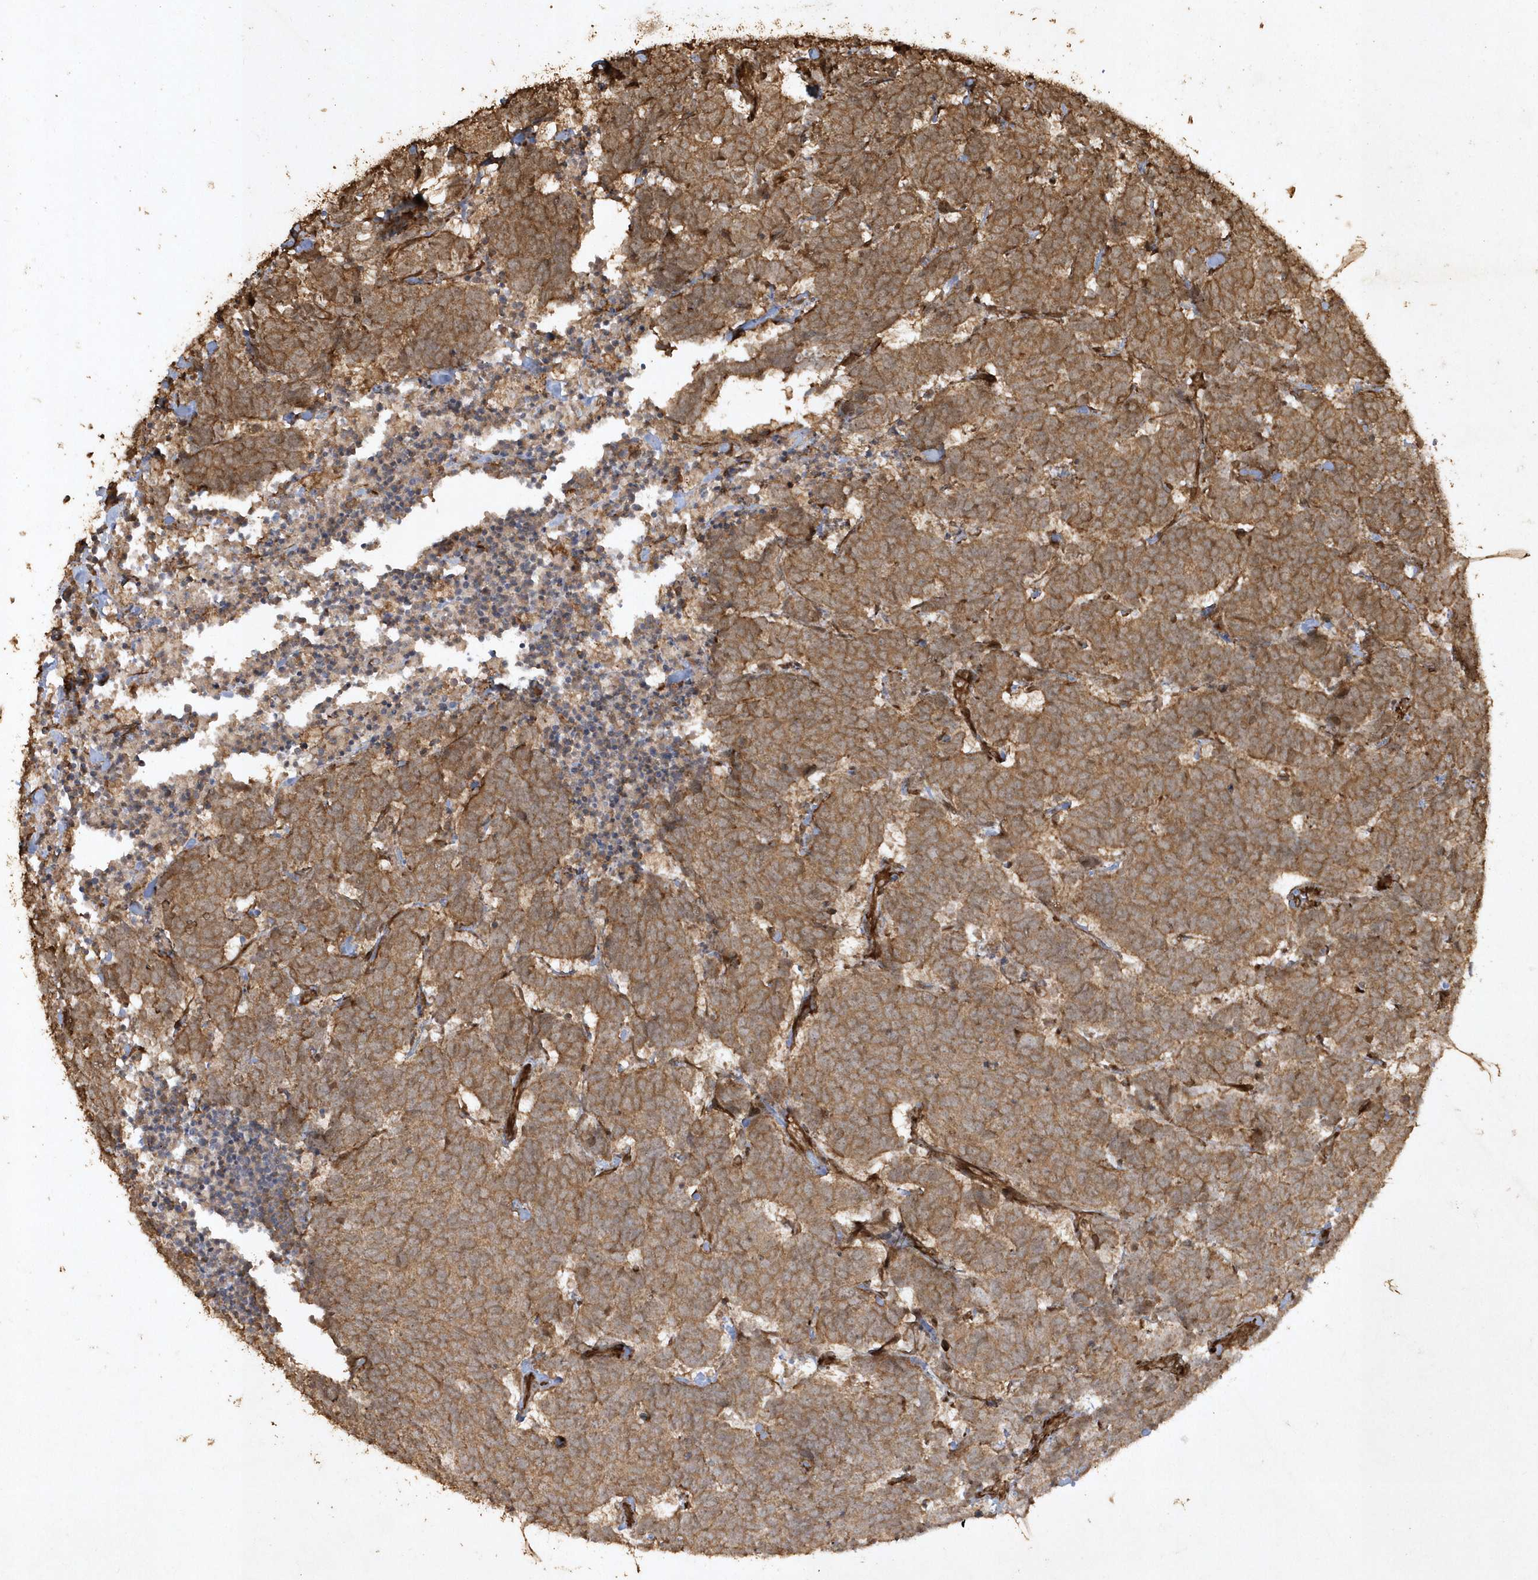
{"staining": {"intensity": "moderate", "quantity": ">75%", "location": "cytoplasmic/membranous"}, "tissue": "carcinoid", "cell_type": "Tumor cells", "image_type": "cancer", "snomed": [{"axis": "morphology", "description": "Carcinoma, NOS"}, {"axis": "morphology", "description": "Carcinoid, malignant, NOS"}, {"axis": "topography", "description": "Urinary bladder"}], "caption": "Carcinoid (malignant) was stained to show a protein in brown. There is medium levels of moderate cytoplasmic/membranous staining in about >75% of tumor cells.", "gene": "AVPI1", "patient": {"sex": "male", "age": 57}}